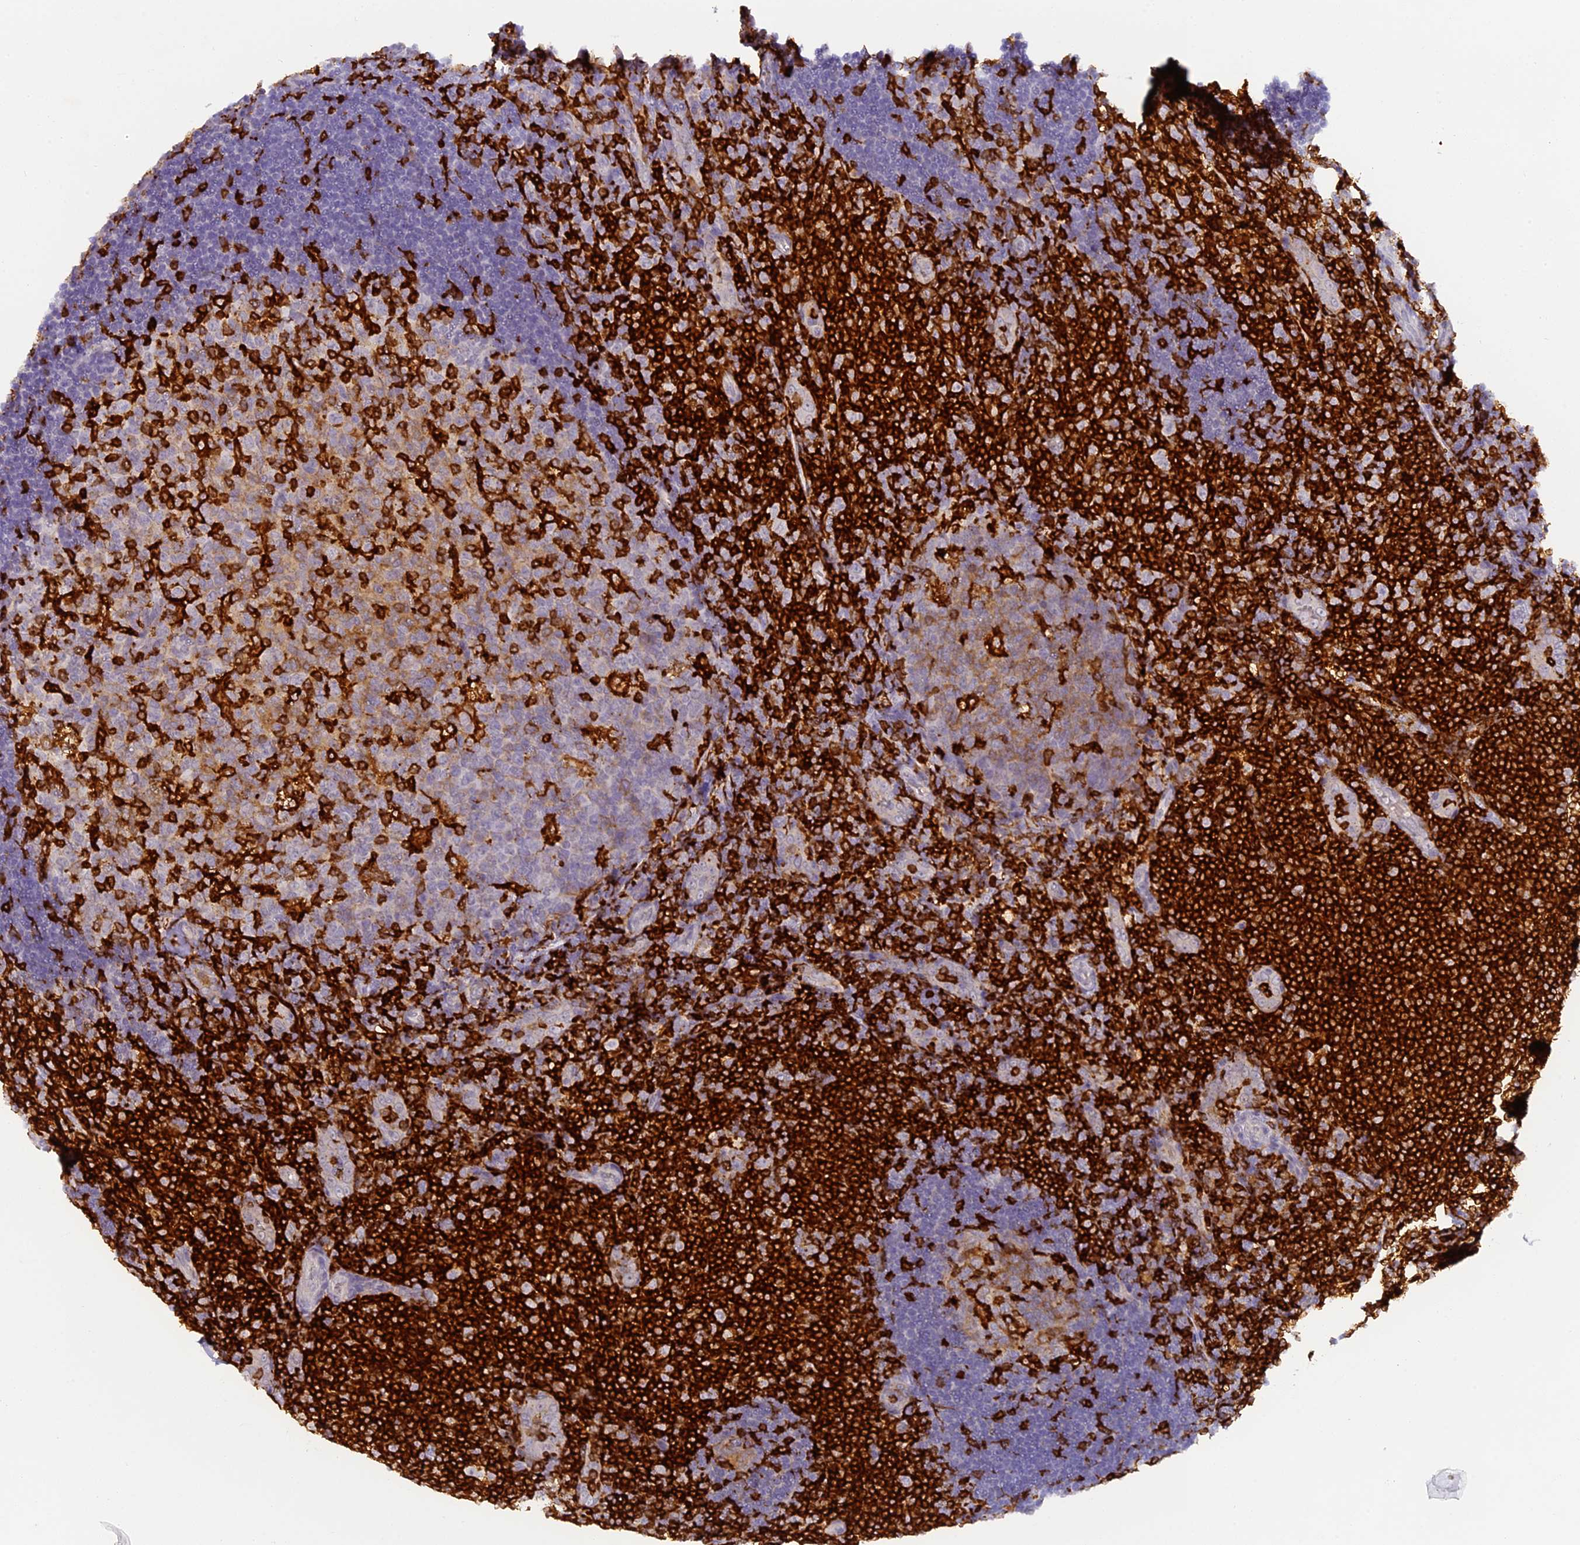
{"staining": {"intensity": "strong", "quantity": "25%-75%", "location": "cytoplasmic/membranous"}, "tissue": "tonsil", "cell_type": "Germinal center cells", "image_type": "normal", "snomed": [{"axis": "morphology", "description": "Normal tissue, NOS"}, {"axis": "topography", "description": "Tonsil"}], "caption": "A high-resolution image shows IHC staining of unremarkable tonsil, which displays strong cytoplasmic/membranous positivity in approximately 25%-75% of germinal center cells.", "gene": "FYB1", "patient": {"sex": "male", "age": 17}}